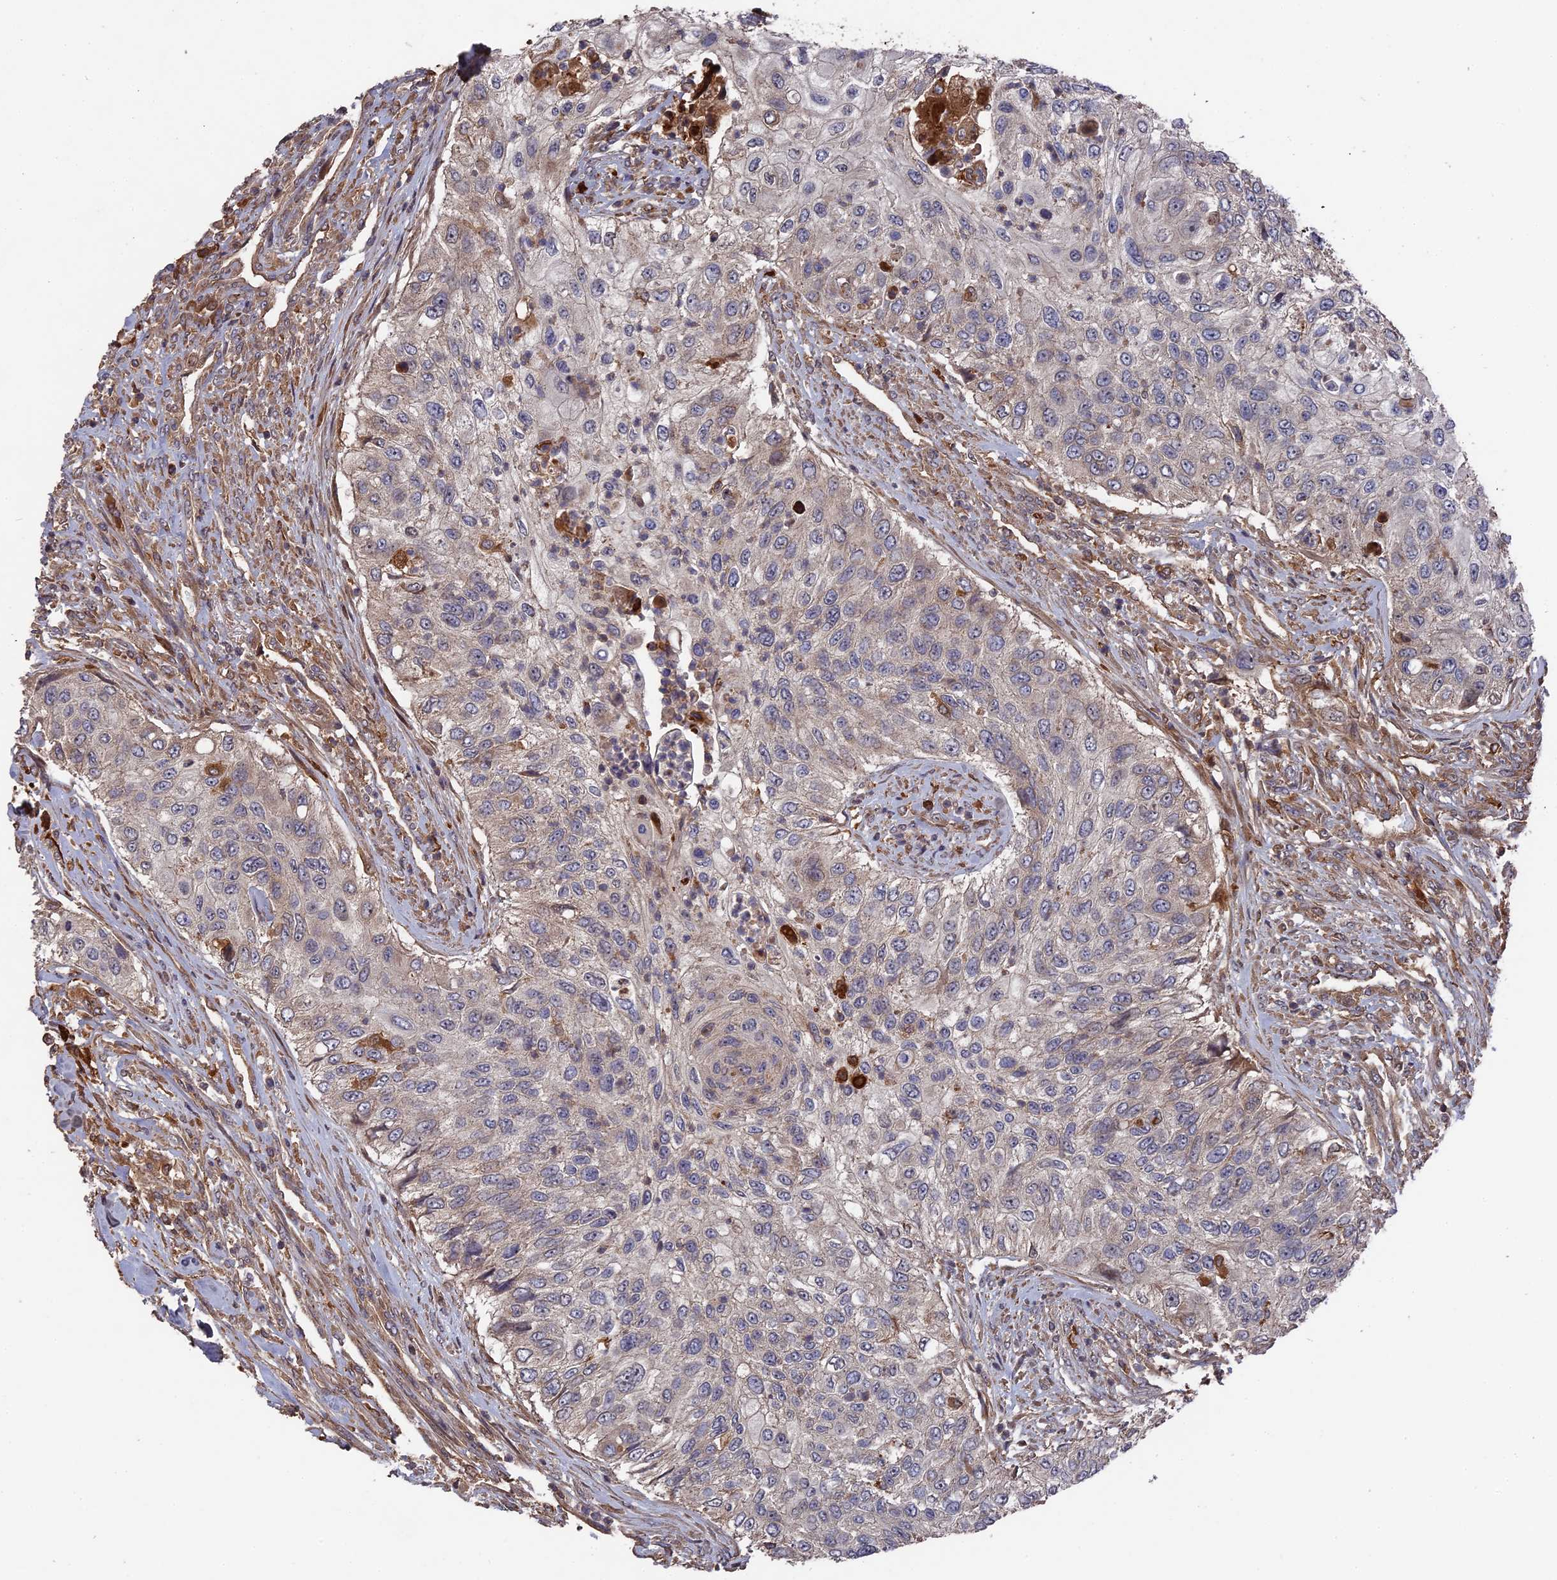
{"staining": {"intensity": "weak", "quantity": "<25%", "location": "cytoplasmic/membranous"}, "tissue": "urothelial cancer", "cell_type": "Tumor cells", "image_type": "cancer", "snomed": [{"axis": "morphology", "description": "Urothelial carcinoma, High grade"}, {"axis": "topography", "description": "Urinary bladder"}], "caption": "The image exhibits no staining of tumor cells in urothelial carcinoma (high-grade).", "gene": "DEF8", "patient": {"sex": "female", "age": 60}}